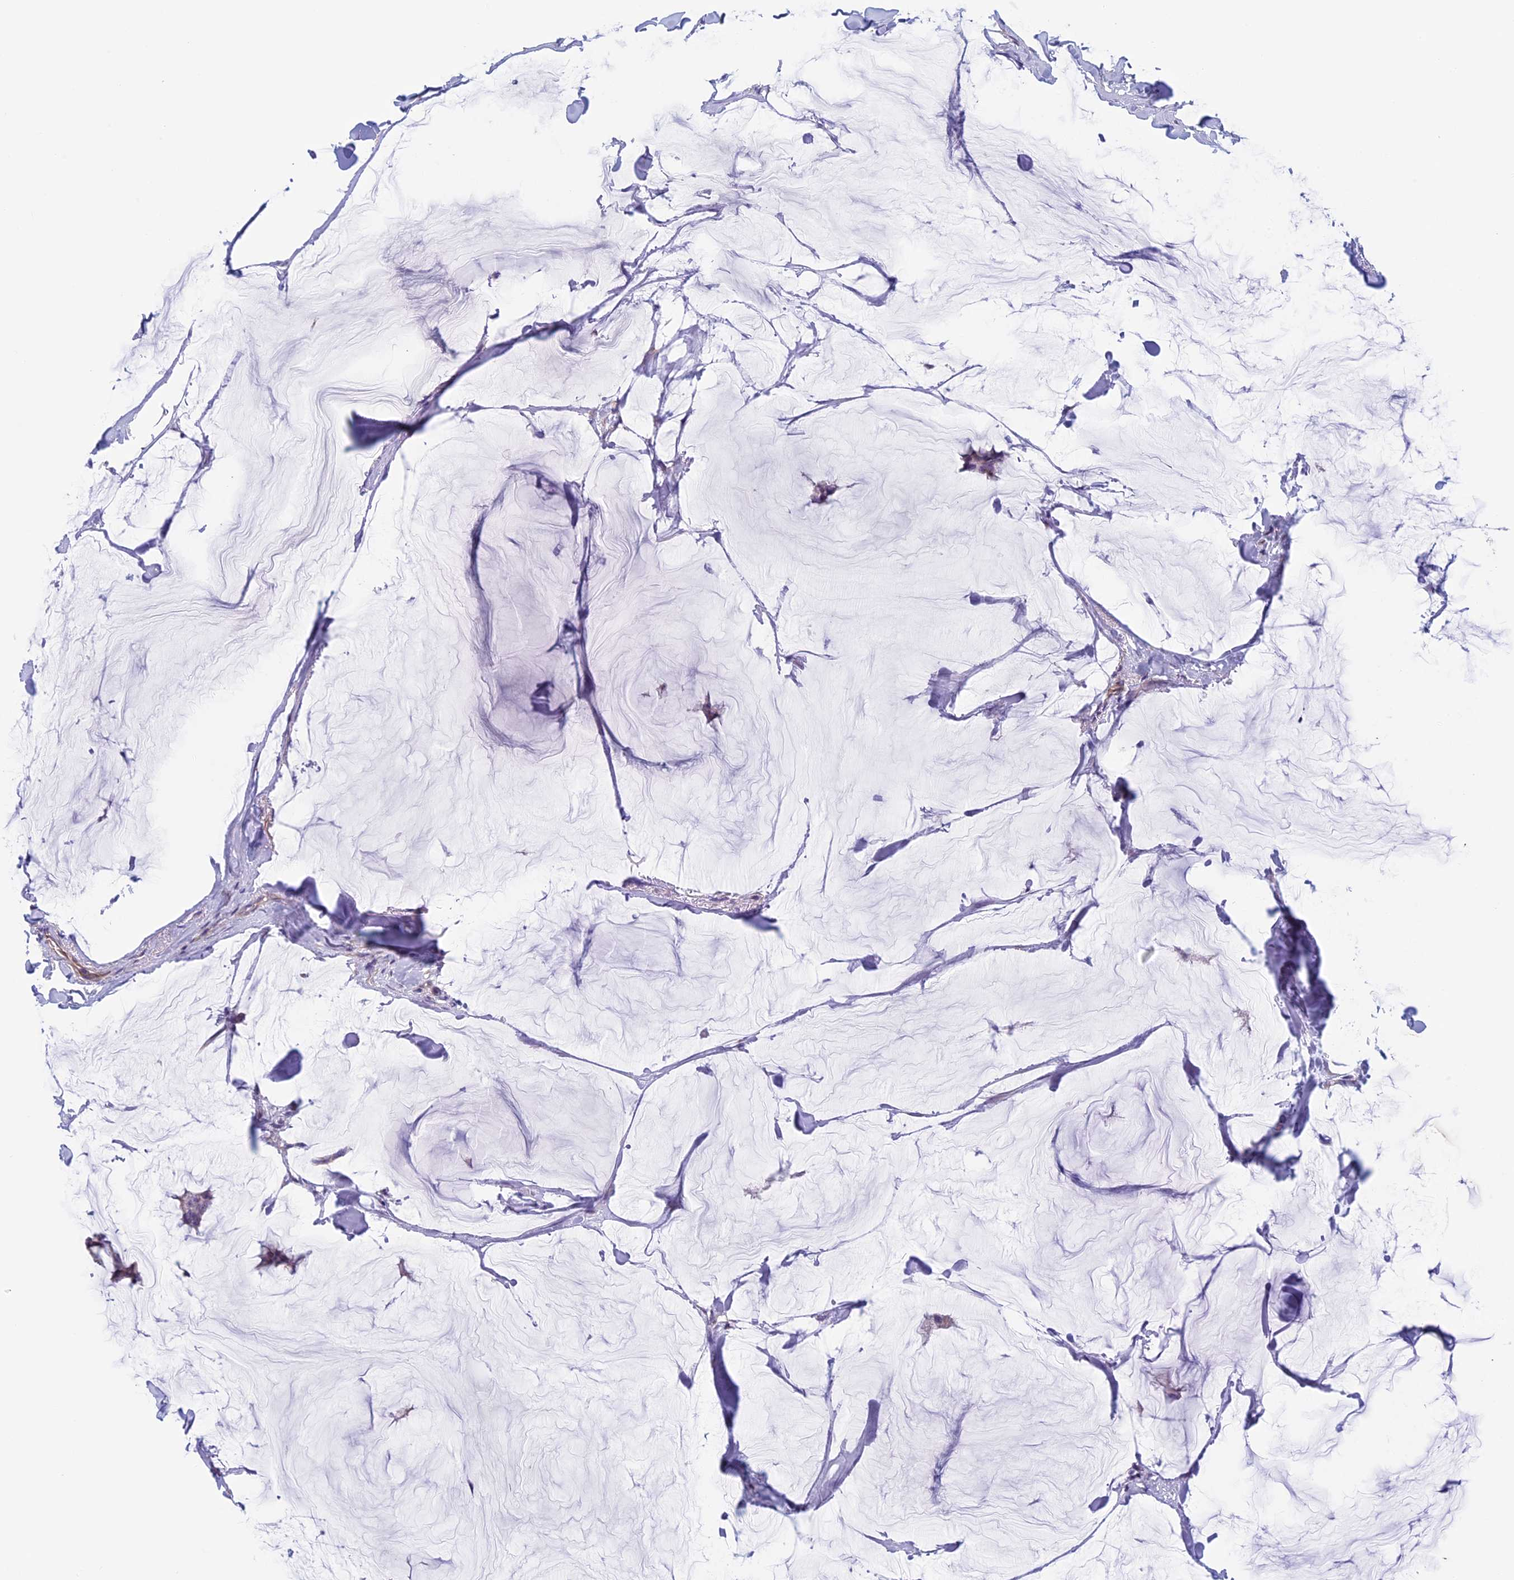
{"staining": {"intensity": "negative", "quantity": "none", "location": "none"}, "tissue": "breast cancer", "cell_type": "Tumor cells", "image_type": "cancer", "snomed": [{"axis": "morphology", "description": "Duct carcinoma"}, {"axis": "topography", "description": "Breast"}], "caption": "Breast cancer stained for a protein using immunohistochemistry demonstrates no expression tumor cells.", "gene": "BCL2L10", "patient": {"sex": "female", "age": 93}}